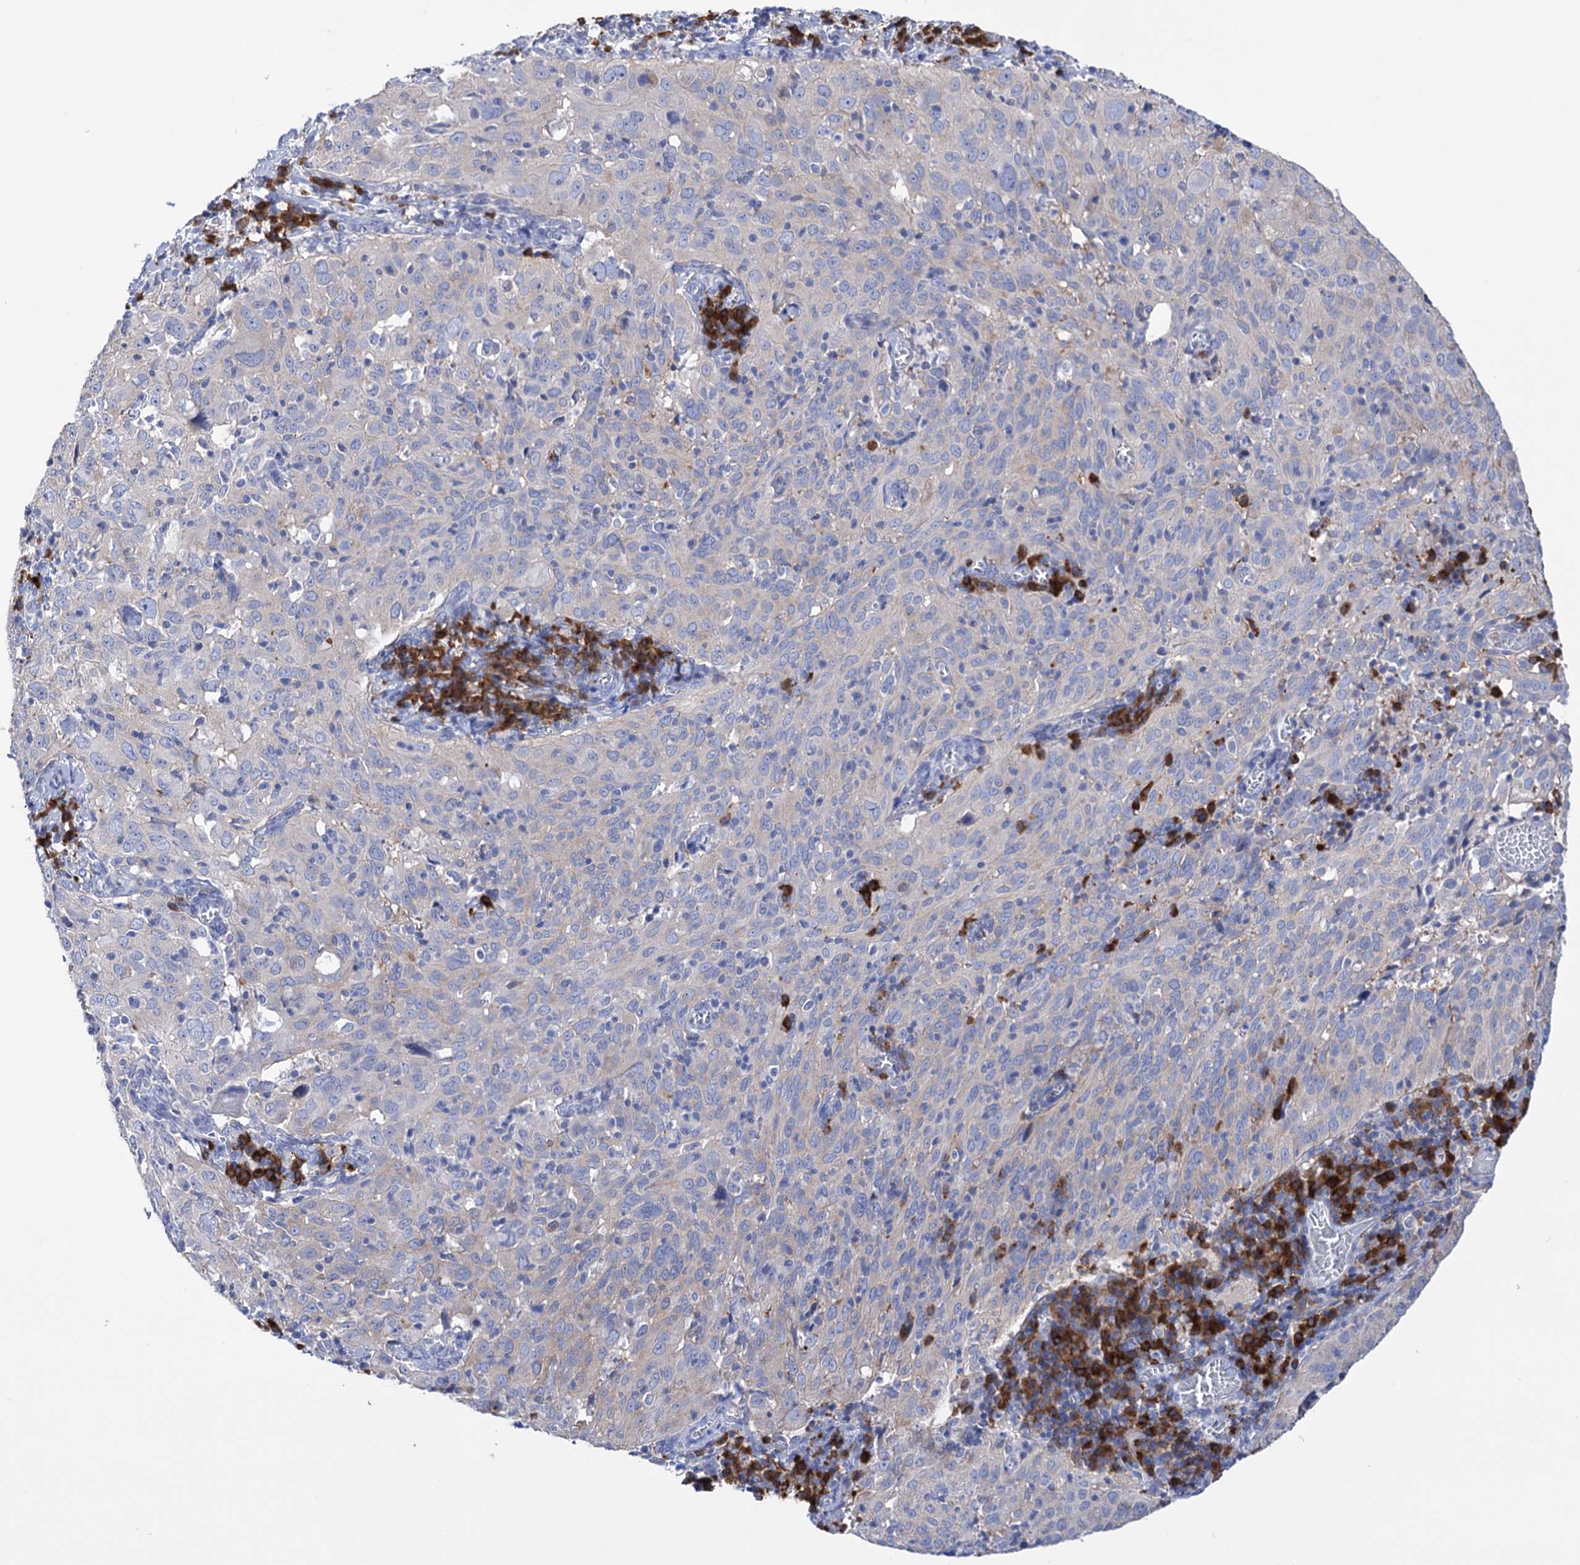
{"staining": {"intensity": "negative", "quantity": "none", "location": "none"}, "tissue": "cervical cancer", "cell_type": "Tumor cells", "image_type": "cancer", "snomed": [{"axis": "morphology", "description": "Squamous cell carcinoma, NOS"}, {"axis": "topography", "description": "Cervix"}], "caption": "Cervical squamous cell carcinoma stained for a protein using immunohistochemistry displays no staining tumor cells.", "gene": "BBS4", "patient": {"sex": "female", "age": 31}}